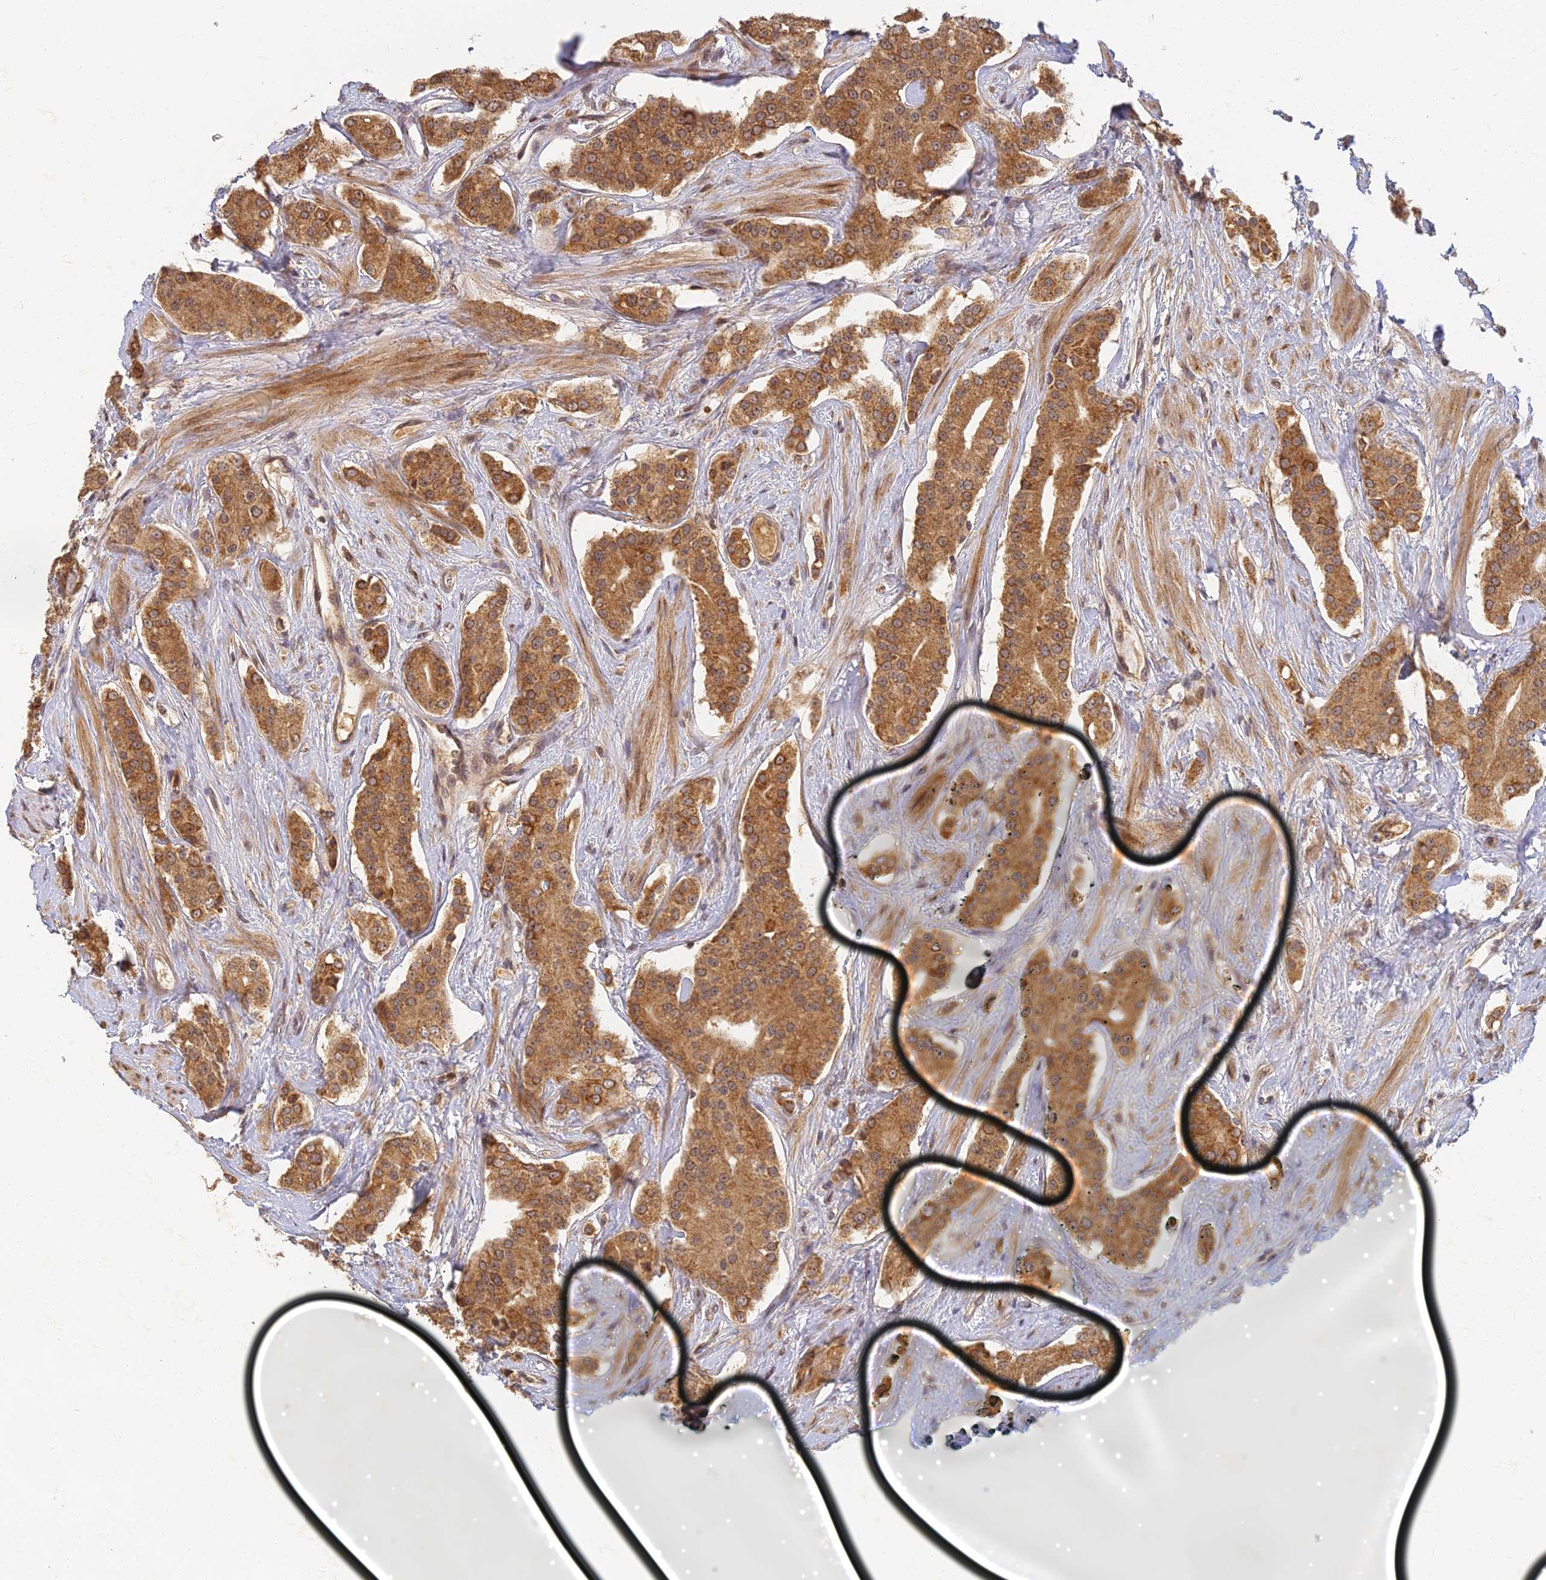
{"staining": {"intensity": "moderate", "quantity": ">75%", "location": "cytoplasmic/membranous"}, "tissue": "prostate cancer", "cell_type": "Tumor cells", "image_type": "cancer", "snomed": [{"axis": "morphology", "description": "Adenocarcinoma, High grade"}, {"axis": "topography", "description": "Prostate"}], "caption": "Prostate cancer tissue shows moderate cytoplasmic/membranous staining in about >75% of tumor cells The protein of interest is shown in brown color, while the nuclei are stained blue.", "gene": "RGL3", "patient": {"sex": "male", "age": 71}}